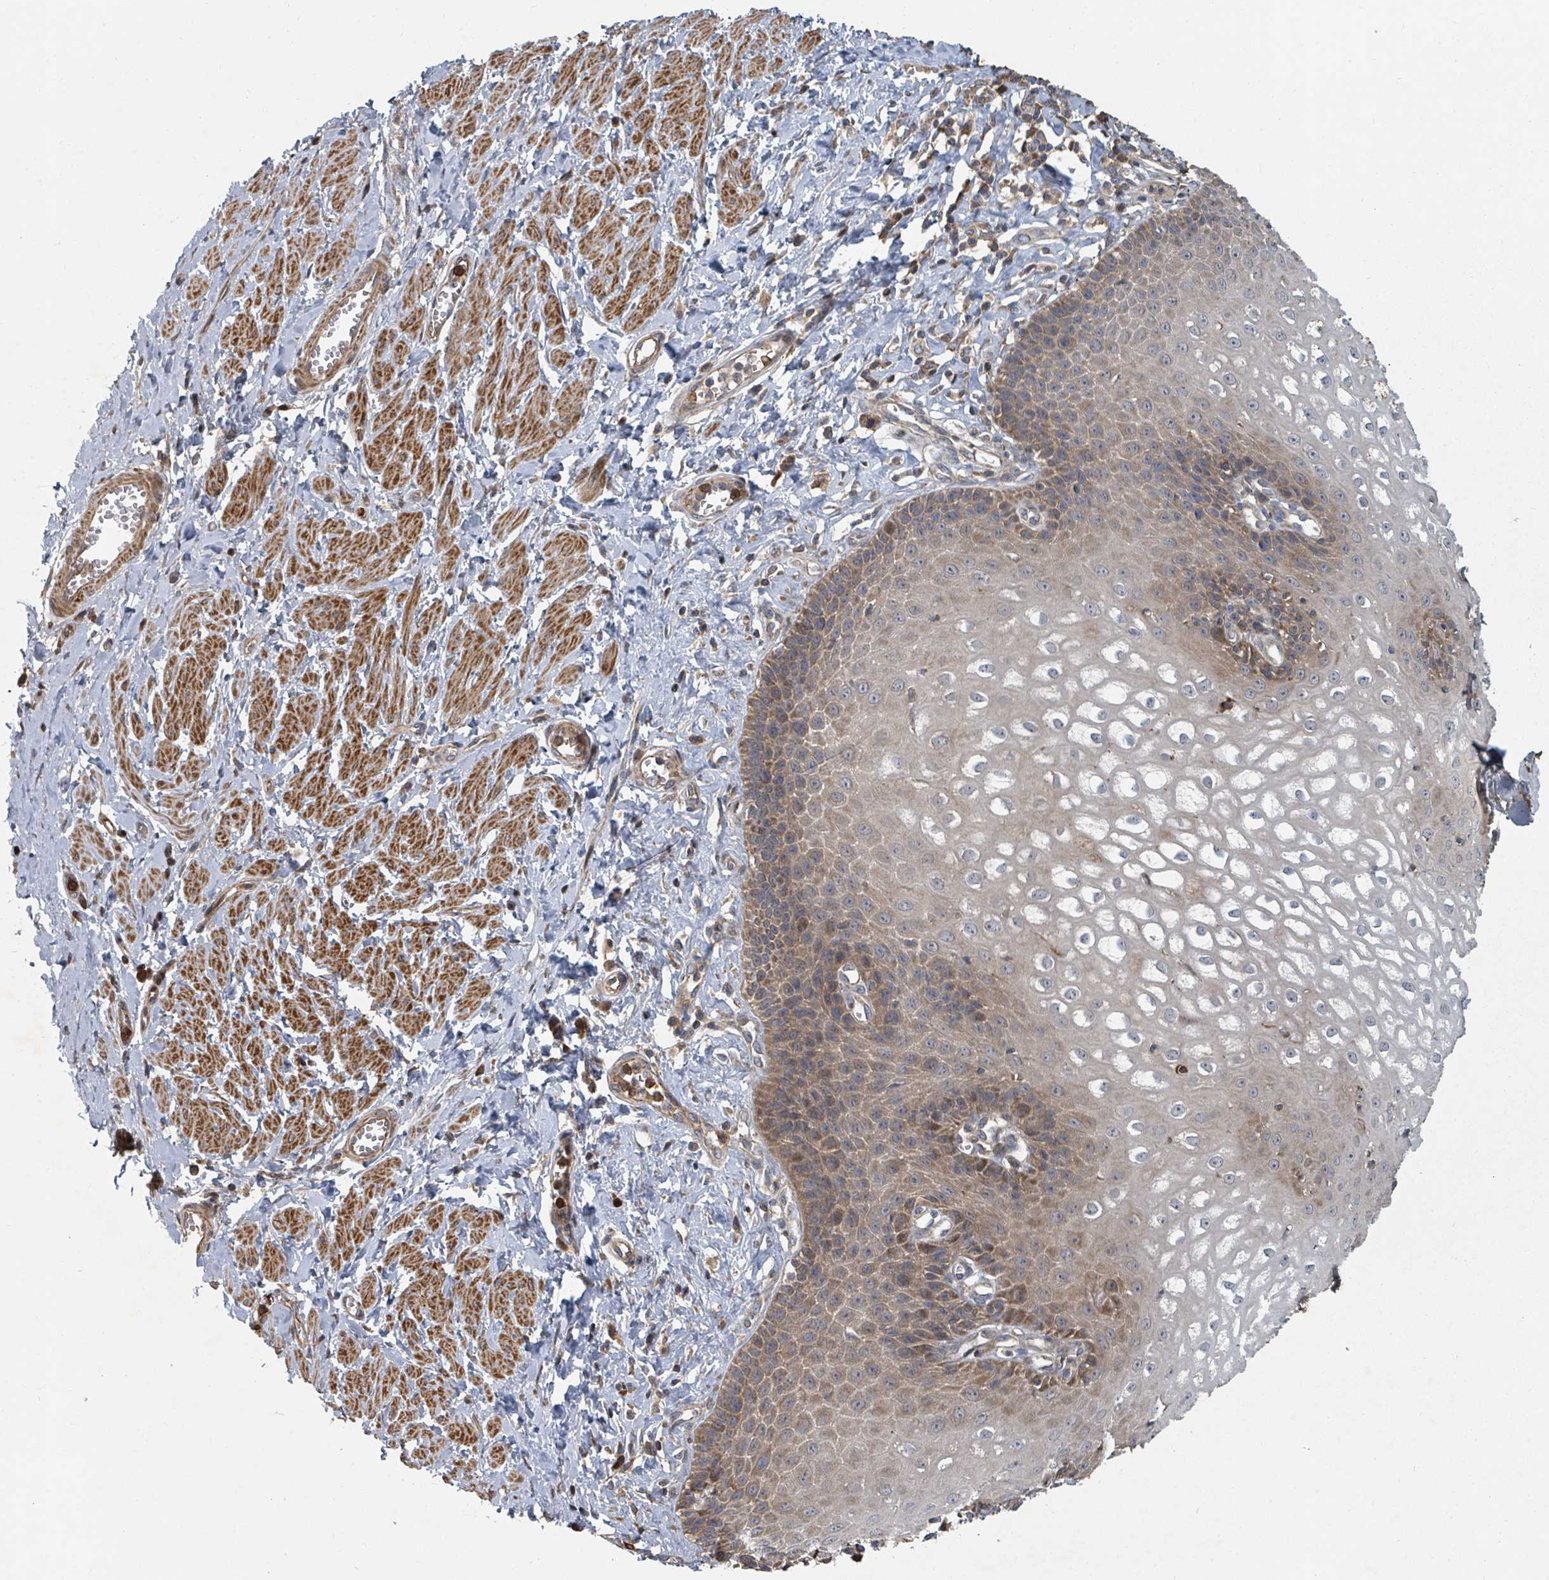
{"staining": {"intensity": "moderate", "quantity": "25%-75%", "location": "cytoplasmic/membranous"}, "tissue": "esophagus", "cell_type": "Squamous epithelial cells", "image_type": "normal", "snomed": [{"axis": "morphology", "description": "Normal tissue, NOS"}, {"axis": "topography", "description": "Esophagus"}], "caption": "Immunohistochemistry histopathology image of unremarkable esophagus stained for a protein (brown), which displays medium levels of moderate cytoplasmic/membranous positivity in approximately 25%-75% of squamous epithelial cells.", "gene": "DPM1", "patient": {"sex": "male", "age": 67}}